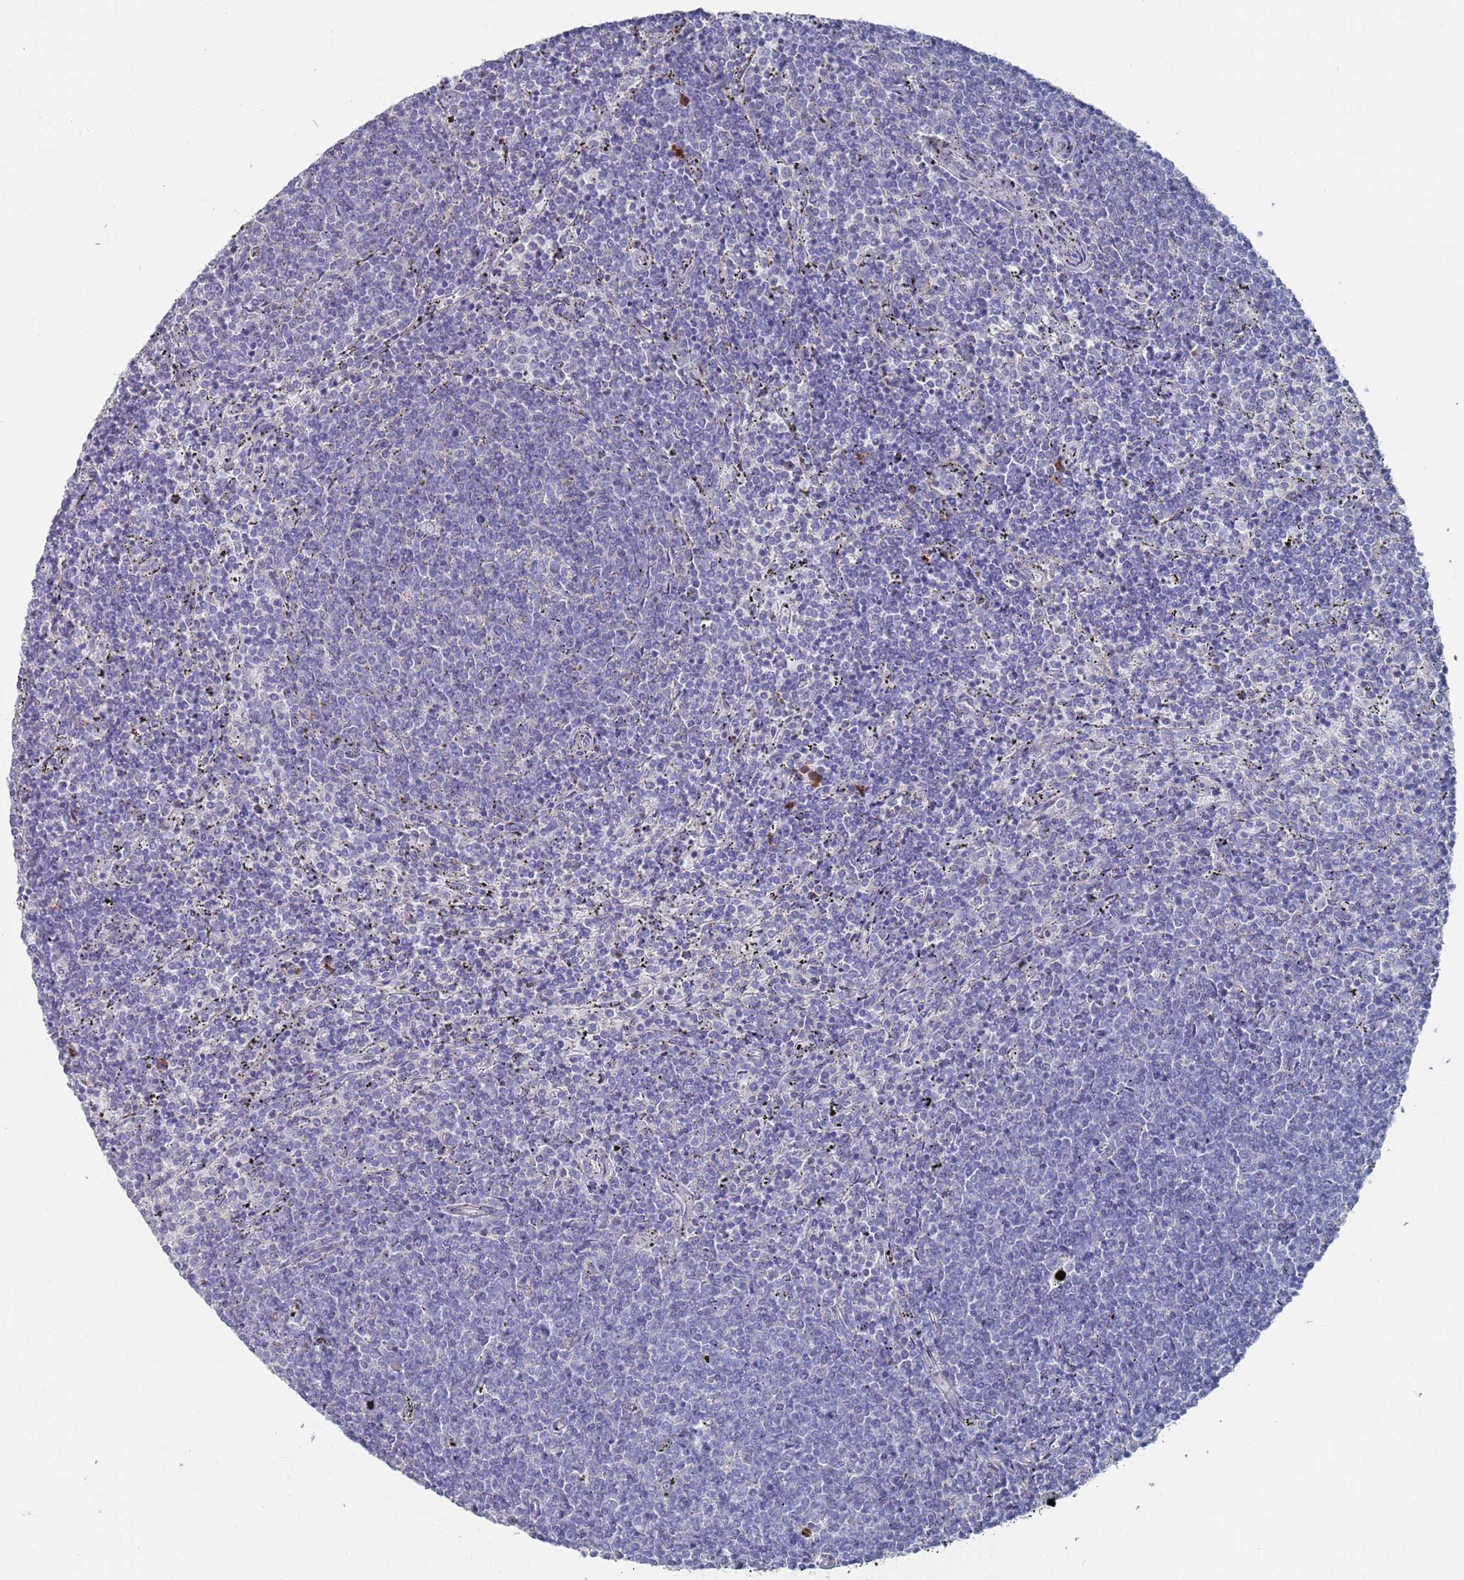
{"staining": {"intensity": "negative", "quantity": "none", "location": "none"}, "tissue": "lymphoma", "cell_type": "Tumor cells", "image_type": "cancer", "snomed": [{"axis": "morphology", "description": "Malignant lymphoma, non-Hodgkin's type, Low grade"}, {"axis": "topography", "description": "Spleen"}], "caption": "Immunohistochemistry of human lymphoma demonstrates no positivity in tumor cells. (Stains: DAB IHC with hematoxylin counter stain, Microscopy: brightfield microscopy at high magnification).", "gene": "MAT1A", "patient": {"sex": "female", "age": 50}}